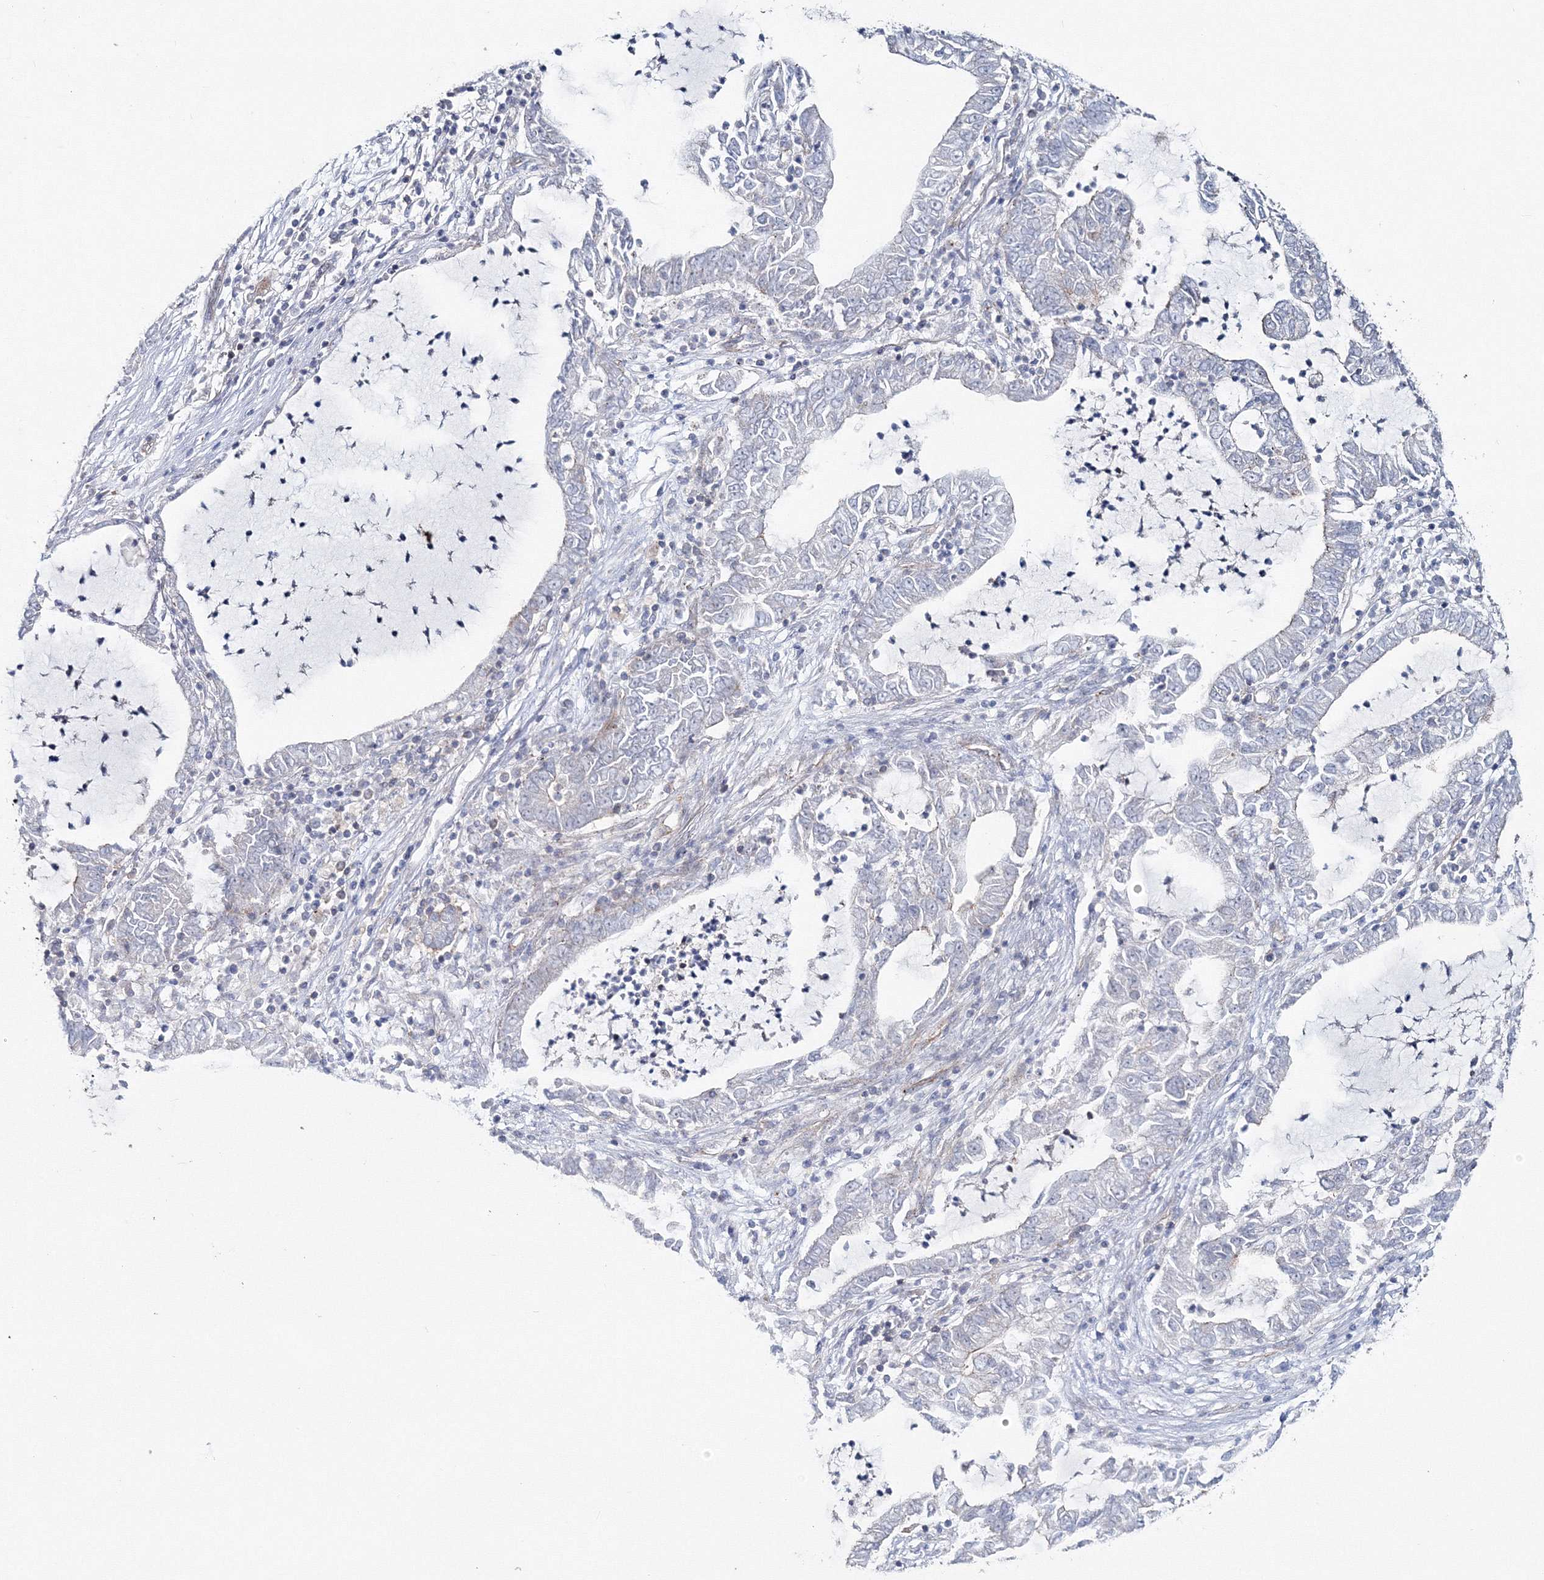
{"staining": {"intensity": "negative", "quantity": "none", "location": "none"}, "tissue": "lung cancer", "cell_type": "Tumor cells", "image_type": "cancer", "snomed": [{"axis": "morphology", "description": "Adenocarcinoma, NOS"}, {"axis": "topography", "description": "Lung"}], "caption": "Adenocarcinoma (lung) was stained to show a protein in brown. There is no significant staining in tumor cells.", "gene": "GGA2", "patient": {"sex": "female", "age": 51}}